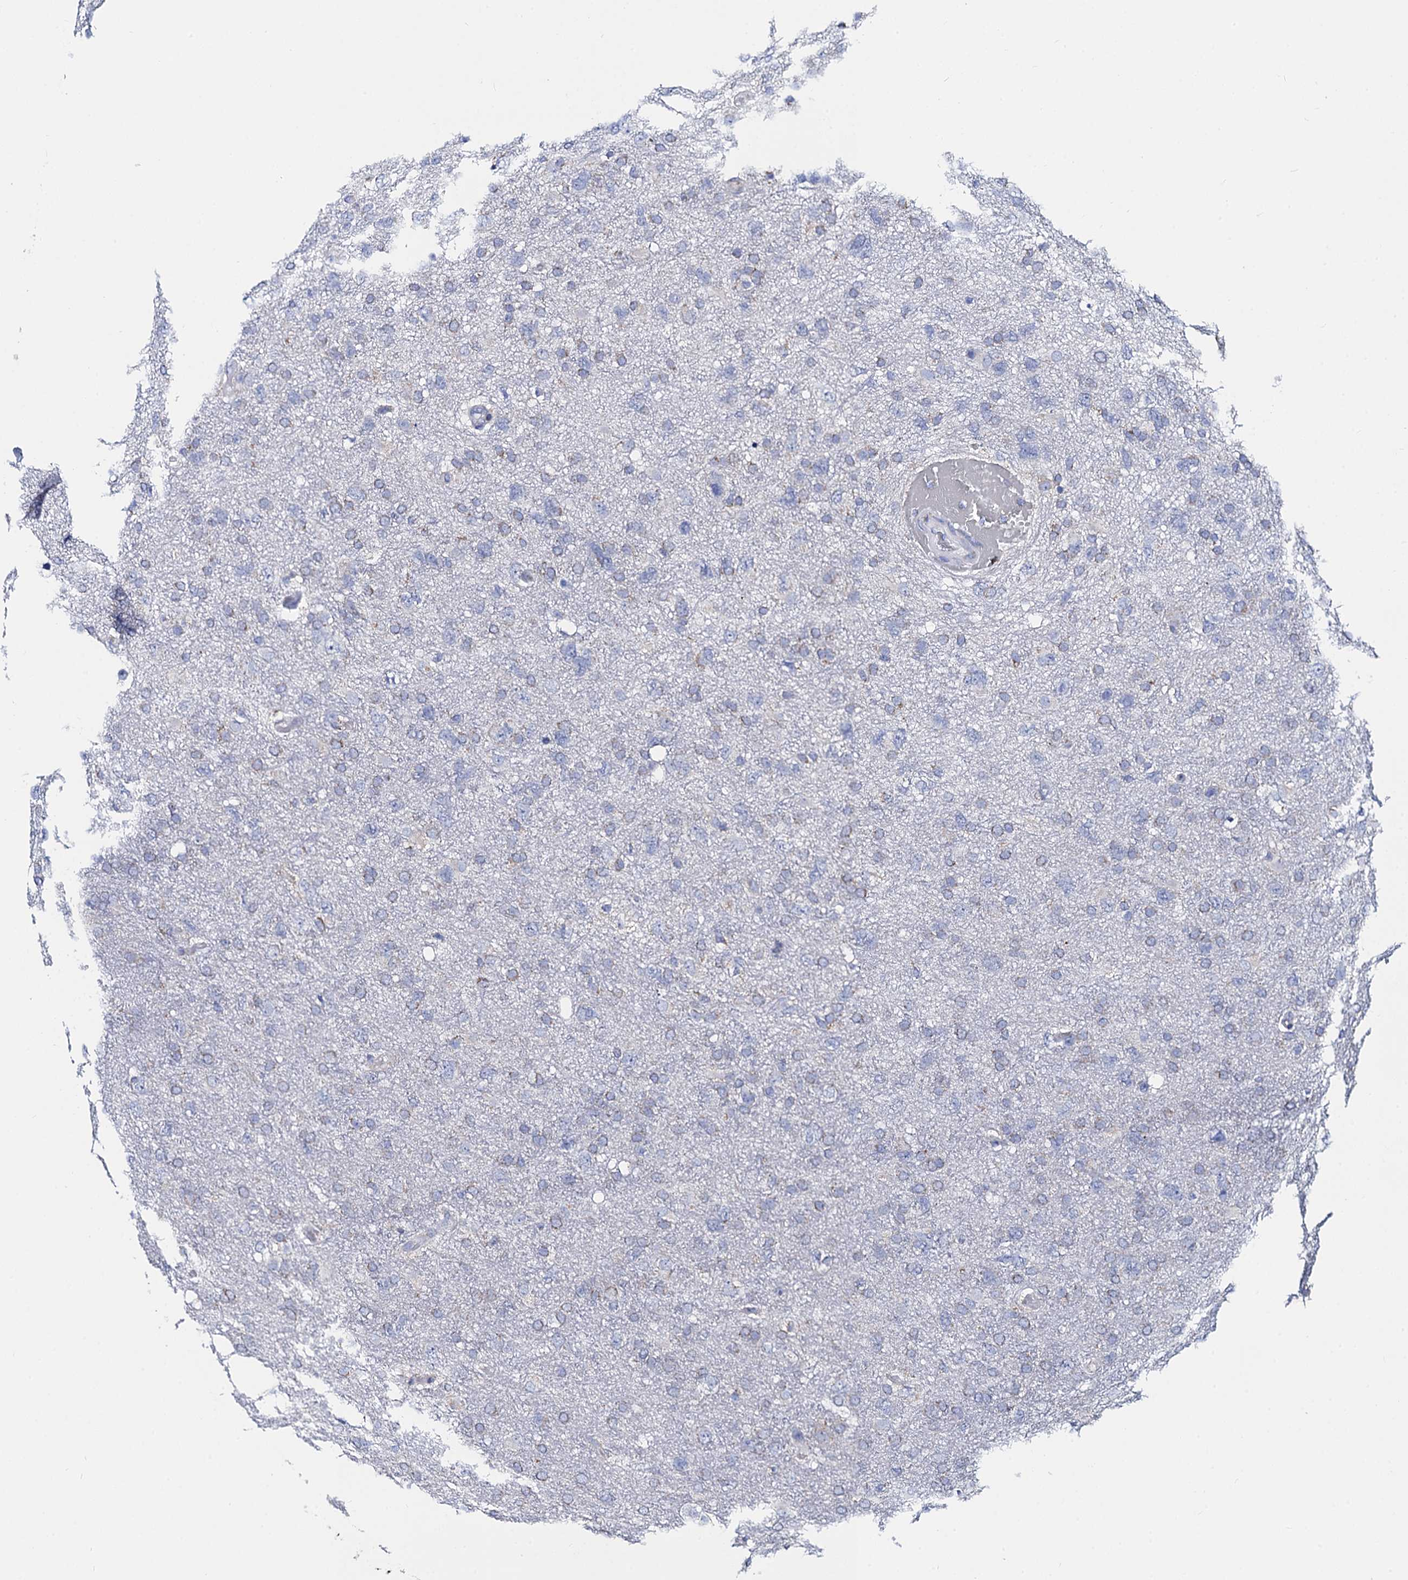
{"staining": {"intensity": "negative", "quantity": "none", "location": "none"}, "tissue": "glioma", "cell_type": "Tumor cells", "image_type": "cancer", "snomed": [{"axis": "morphology", "description": "Glioma, malignant, High grade"}, {"axis": "topography", "description": "Brain"}], "caption": "DAB immunohistochemical staining of human malignant high-grade glioma shows no significant expression in tumor cells.", "gene": "ACADSB", "patient": {"sex": "male", "age": 61}}